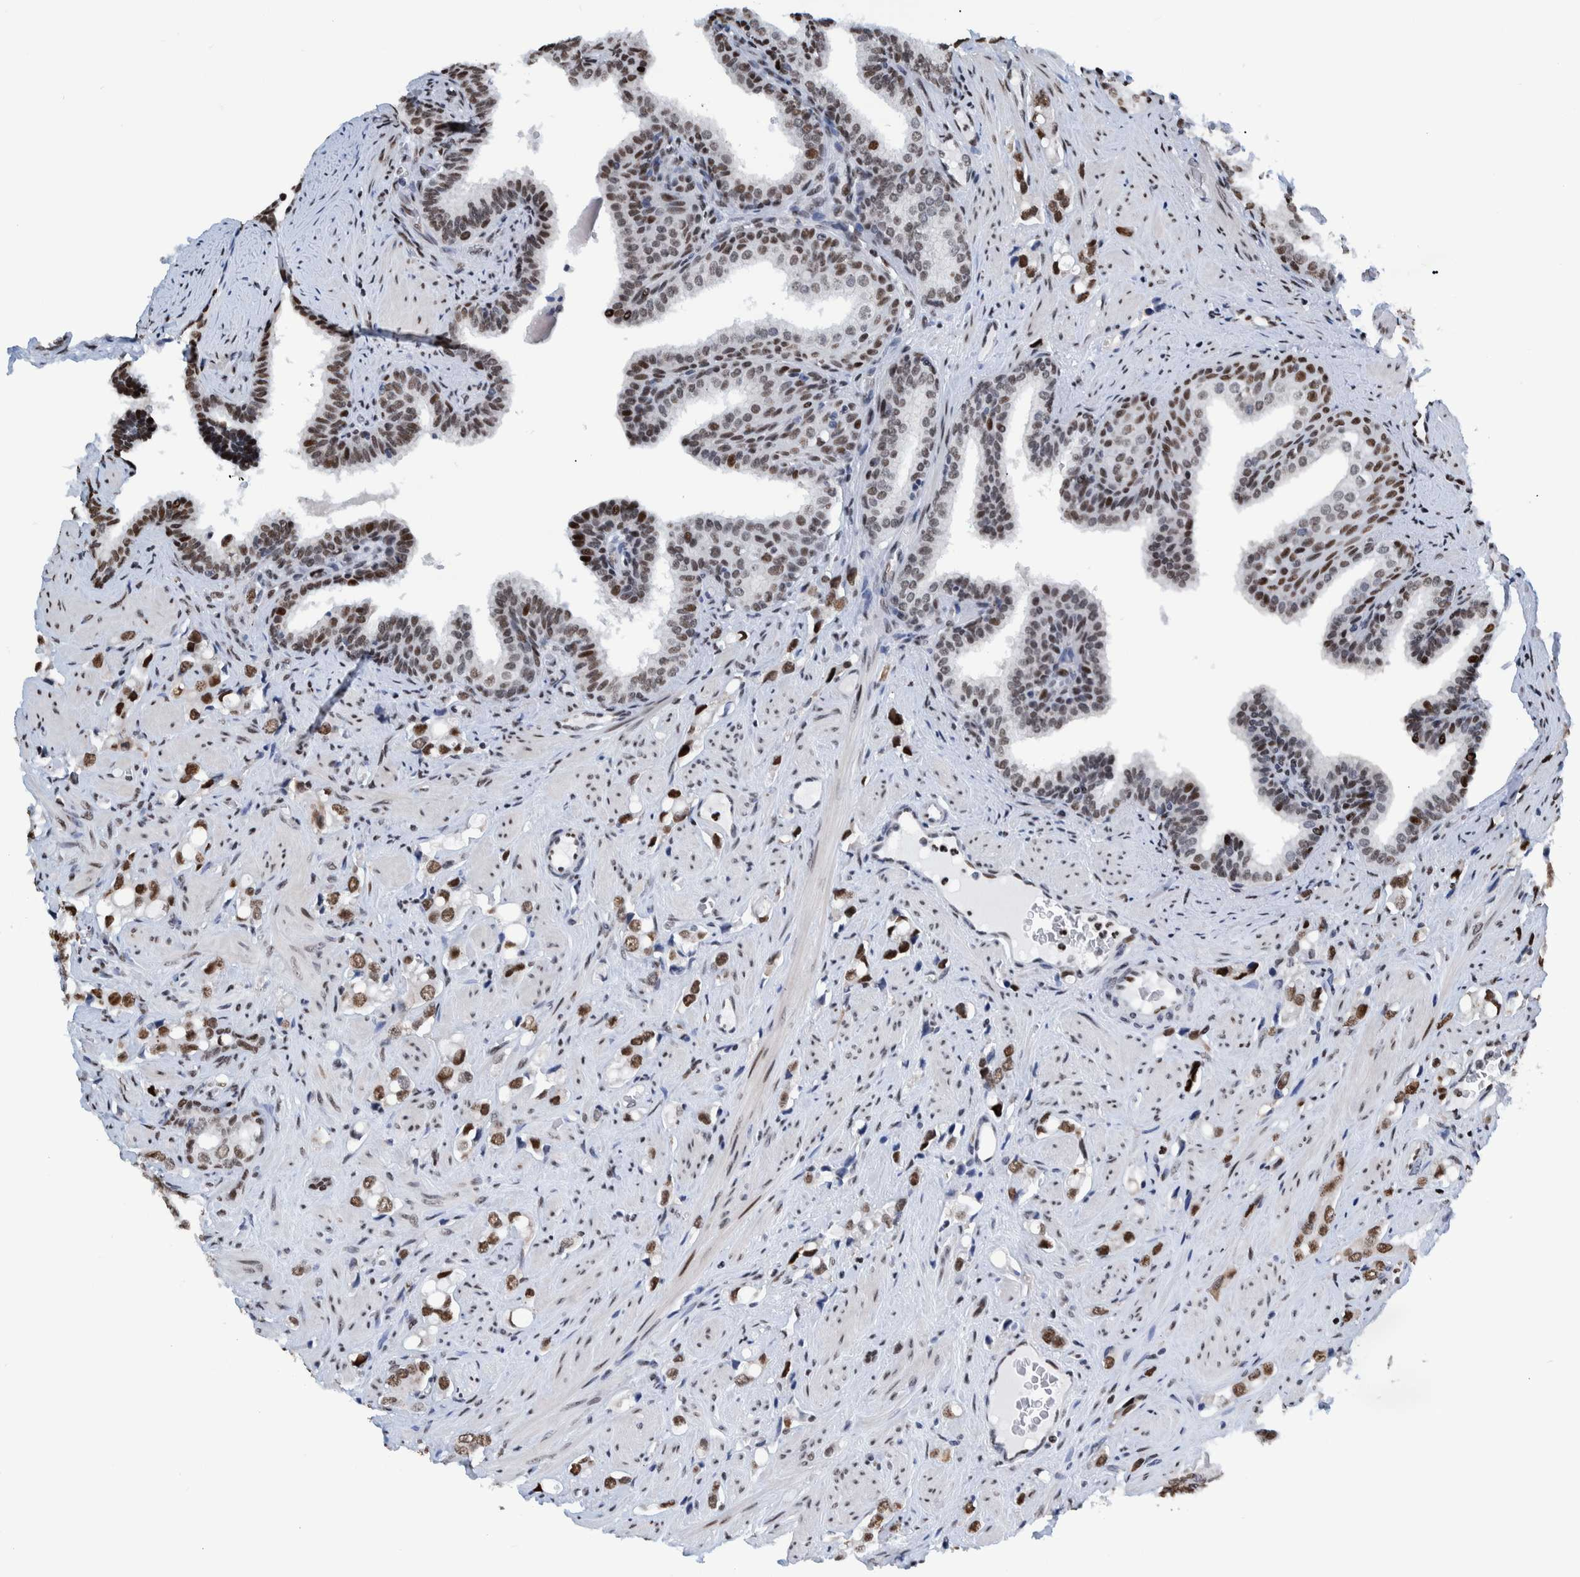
{"staining": {"intensity": "strong", "quantity": ">75%", "location": "nuclear"}, "tissue": "prostate cancer", "cell_type": "Tumor cells", "image_type": "cancer", "snomed": [{"axis": "morphology", "description": "Adenocarcinoma, High grade"}, {"axis": "topography", "description": "Prostate"}], "caption": "A high amount of strong nuclear expression is appreciated in approximately >75% of tumor cells in prostate cancer (high-grade adenocarcinoma) tissue.", "gene": "HEATR9", "patient": {"sex": "male", "age": 52}}